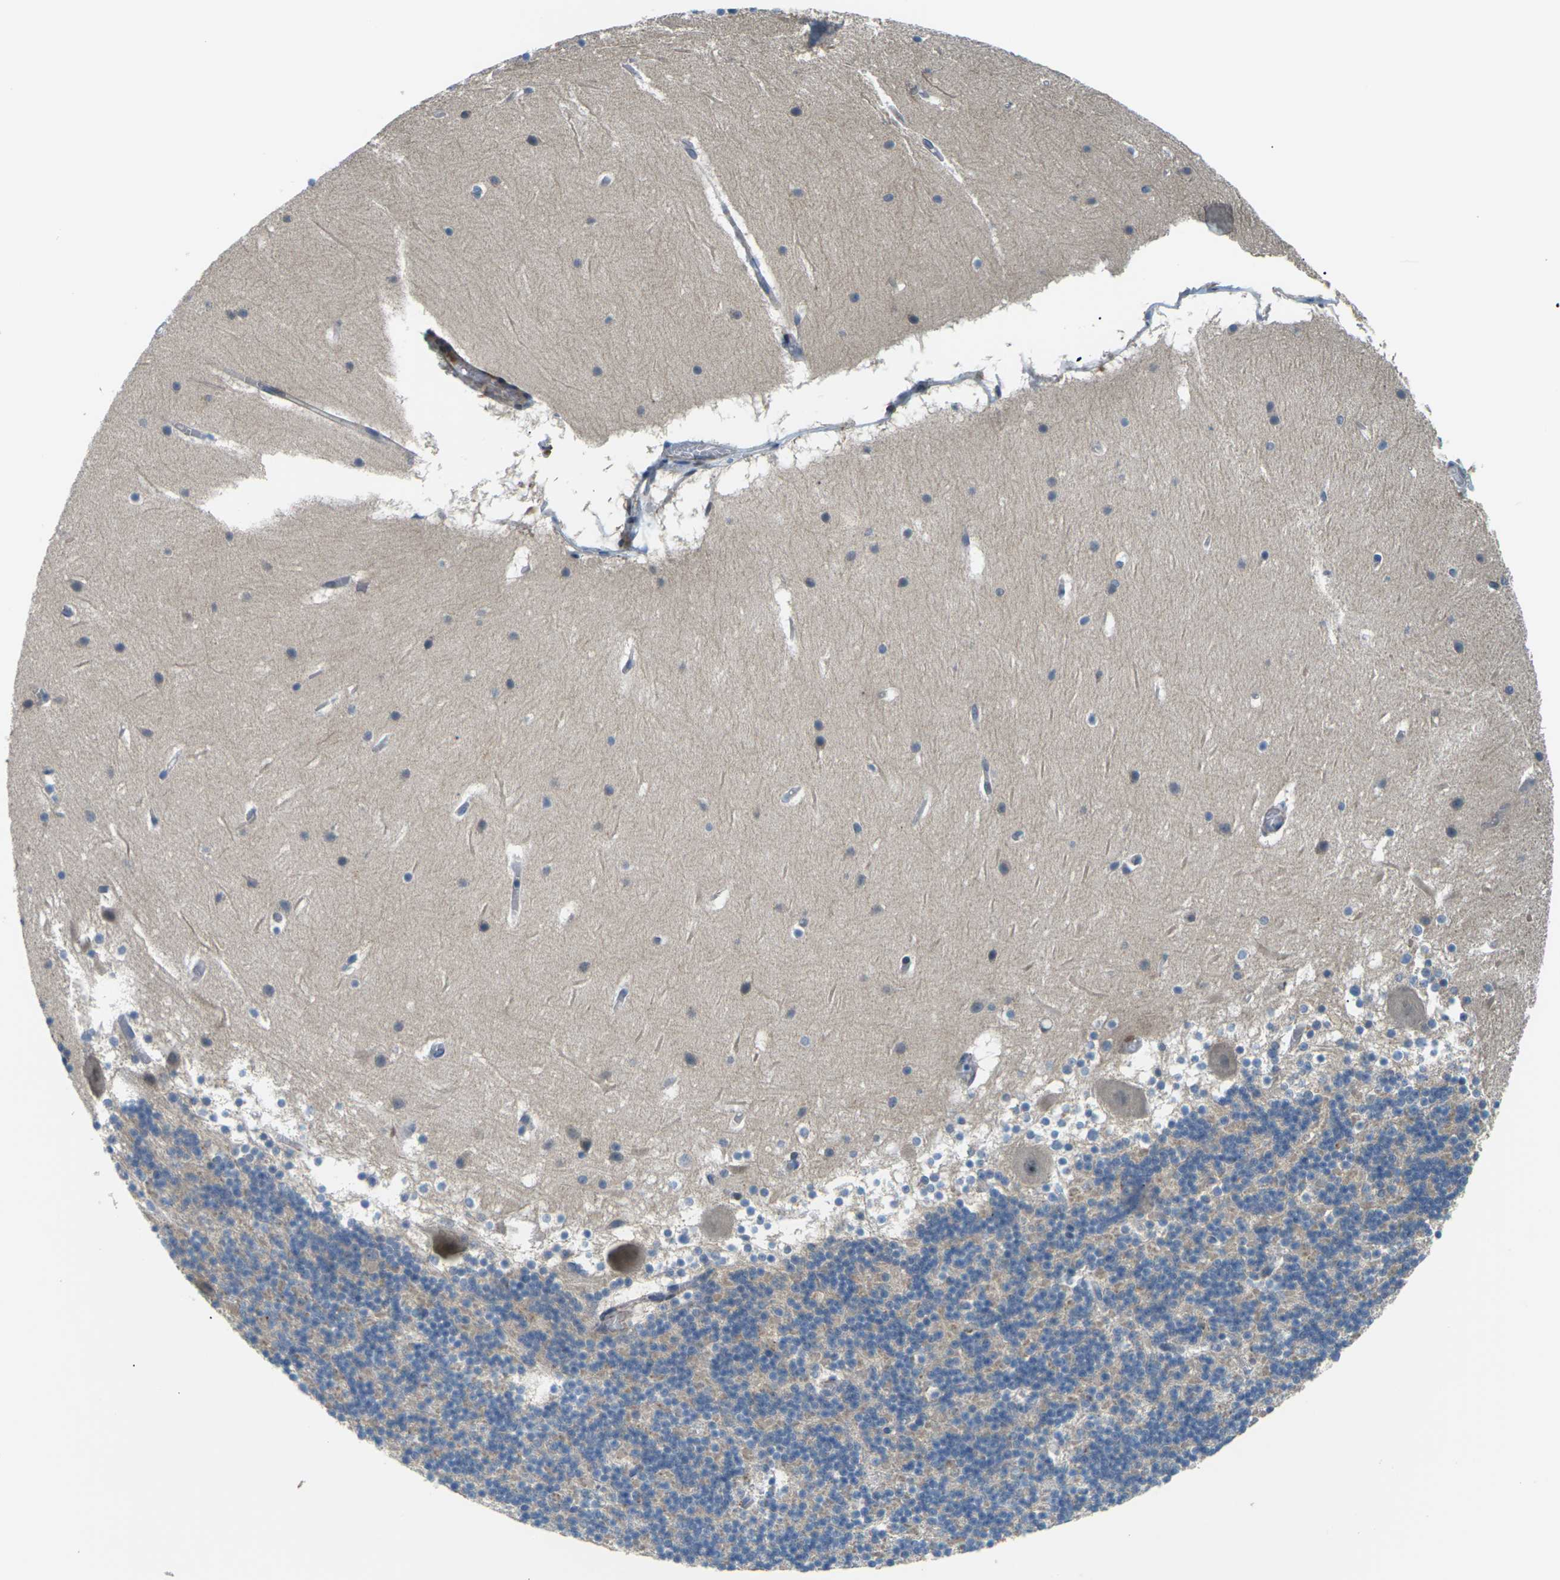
{"staining": {"intensity": "weak", "quantity": "25%-75%", "location": "cytoplasmic/membranous"}, "tissue": "cerebellum", "cell_type": "Cells in granular layer", "image_type": "normal", "snomed": [{"axis": "morphology", "description": "Normal tissue, NOS"}, {"axis": "topography", "description": "Cerebellum"}], "caption": "Normal cerebellum was stained to show a protein in brown. There is low levels of weak cytoplasmic/membranous staining in about 25%-75% of cells in granular layer. (DAB (3,3'-diaminobenzidine) = brown stain, brightfield microscopy at high magnification).", "gene": "SLC13A3", "patient": {"sex": "male", "age": 45}}